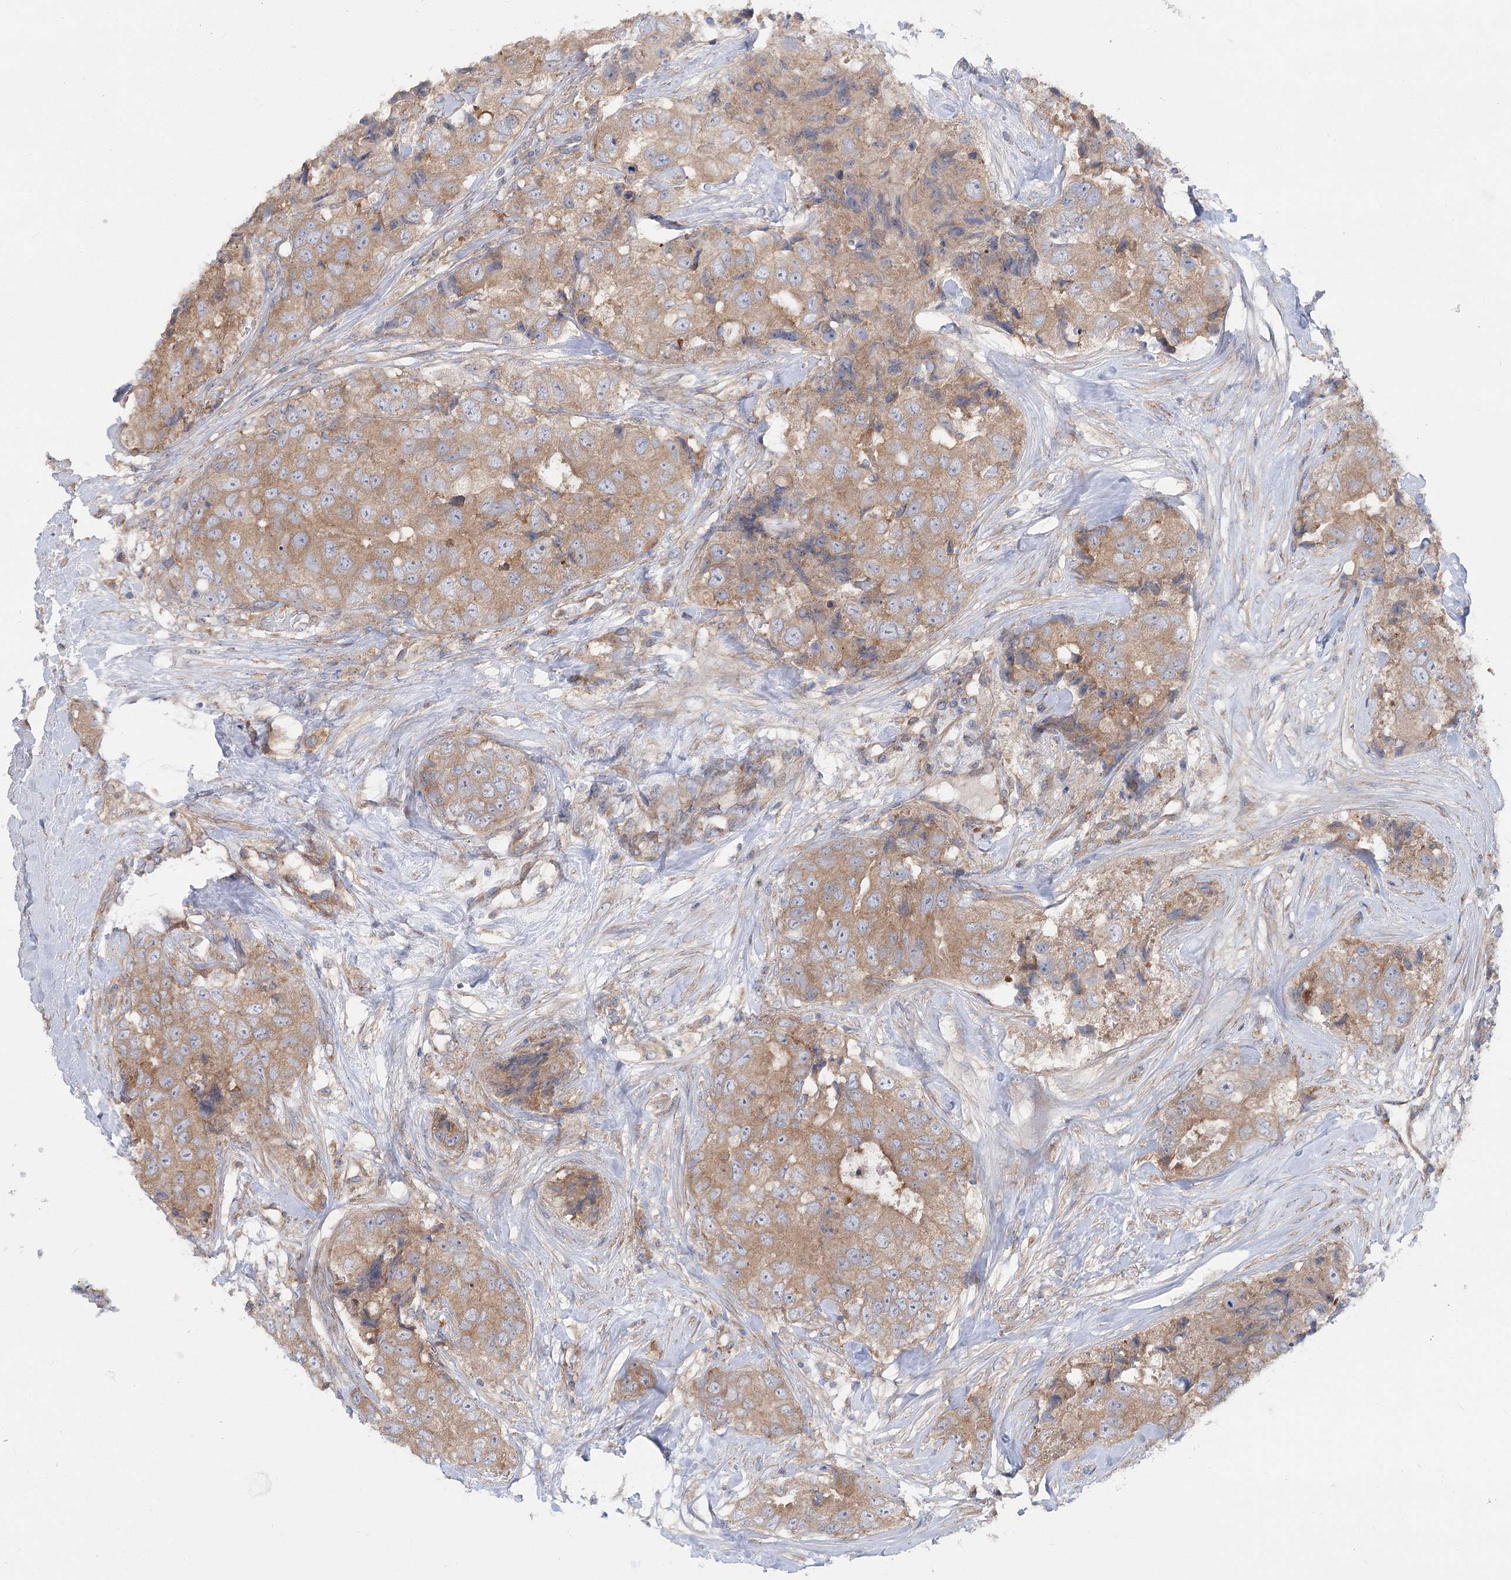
{"staining": {"intensity": "moderate", "quantity": ">75%", "location": "cytoplasmic/membranous"}, "tissue": "breast cancer", "cell_type": "Tumor cells", "image_type": "cancer", "snomed": [{"axis": "morphology", "description": "Duct carcinoma"}, {"axis": "topography", "description": "Breast"}], "caption": "IHC (DAB) staining of breast cancer displays moderate cytoplasmic/membranous protein positivity in approximately >75% of tumor cells.", "gene": "SCN11A", "patient": {"sex": "female", "age": 62}}